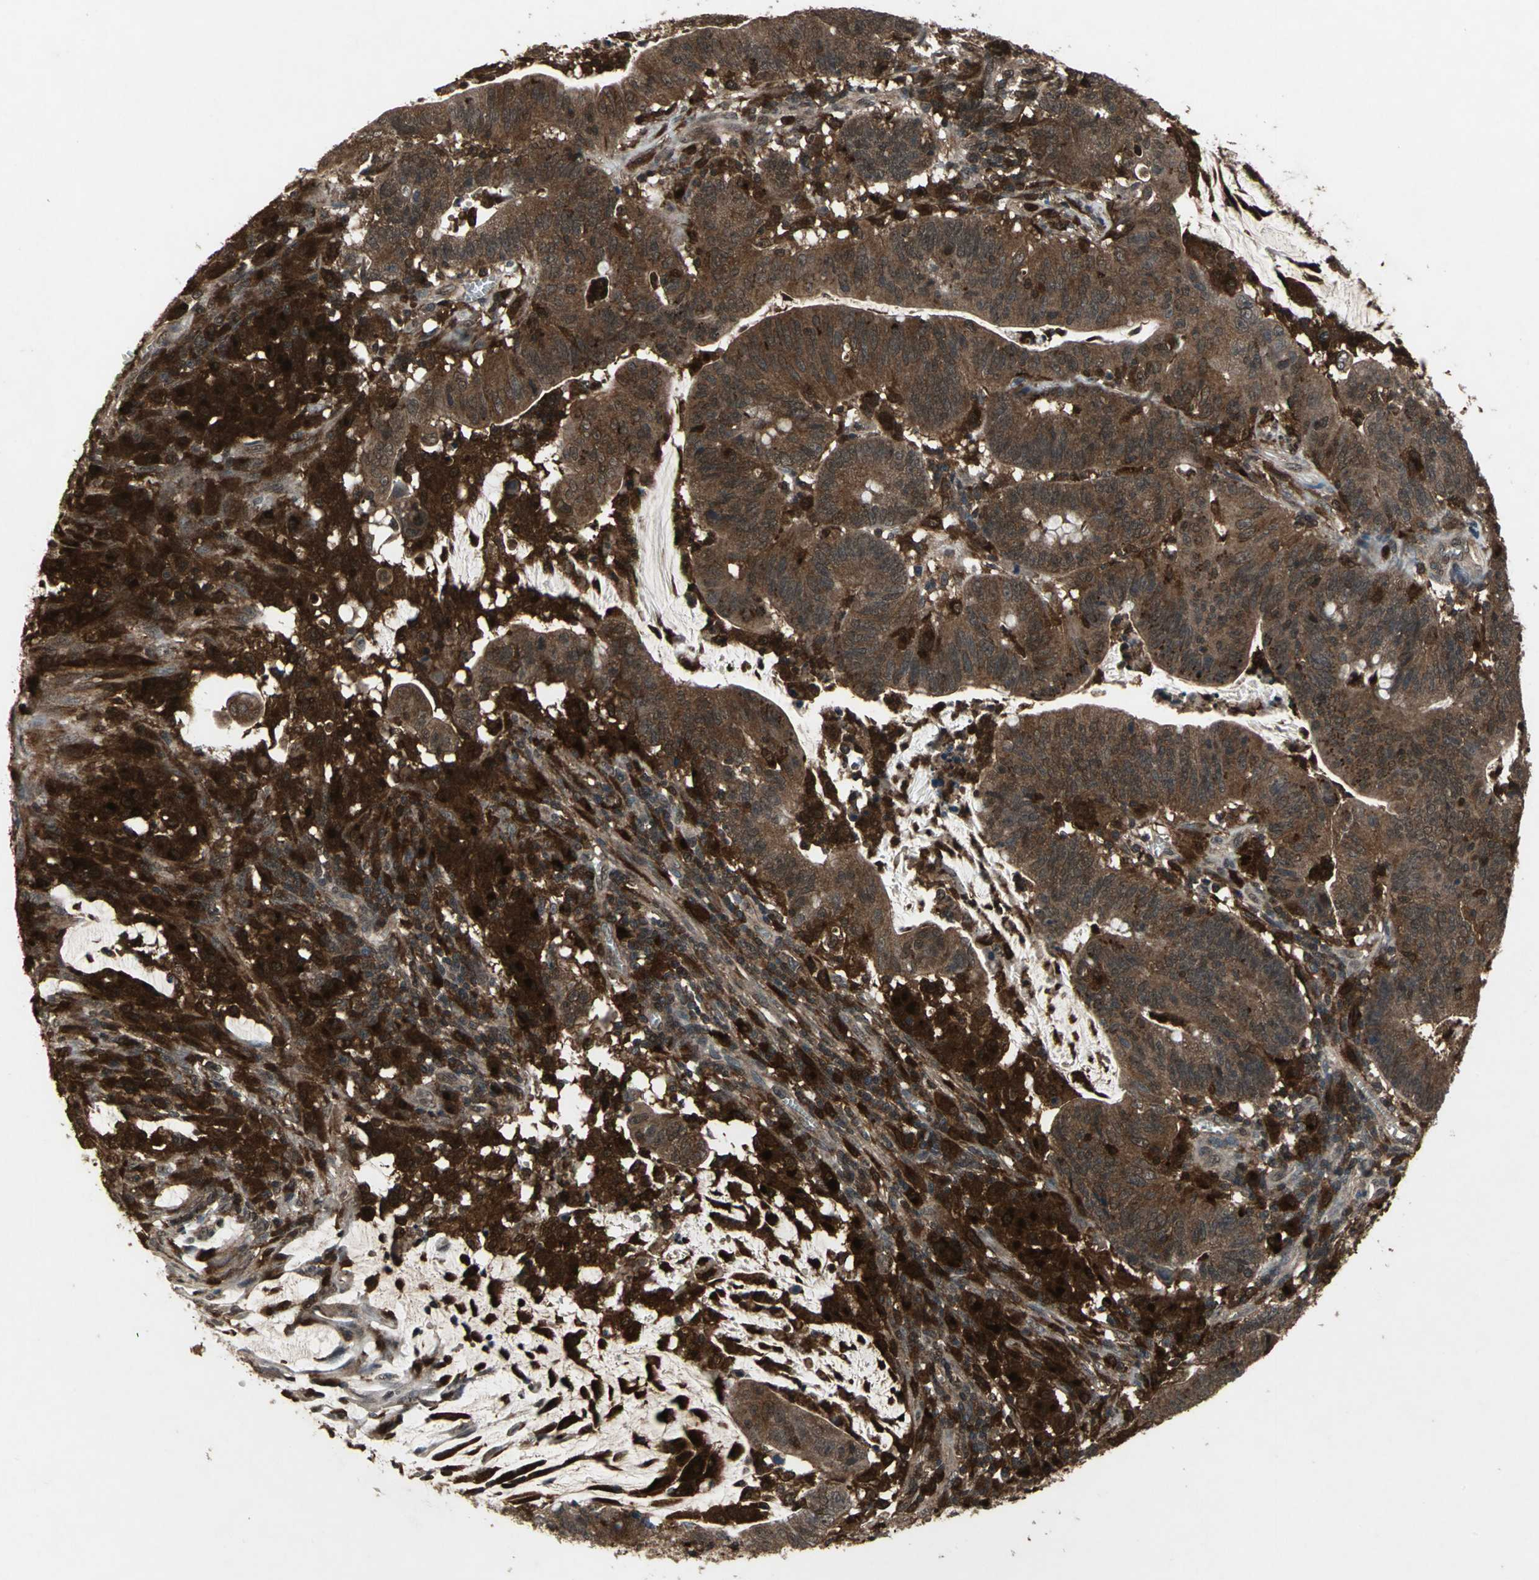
{"staining": {"intensity": "strong", "quantity": ">75%", "location": "cytoplasmic/membranous"}, "tissue": "colorectal cancer", "cell_type": "Tumor cells", "image_type": "cancer", "snomed": [{"axis": "morphology", "description": "Adenocarcinoma, NOS"}, {"axis": "topography", "description": "Colon"}], "caption": "Immunohistochemical staining of colorectal cancer reveals strong cytoplasmic/membranous protein staining in about >75% of tumor cells.", "gene": "PYCARD", "patient": {"sex": "male", "age": 45}}